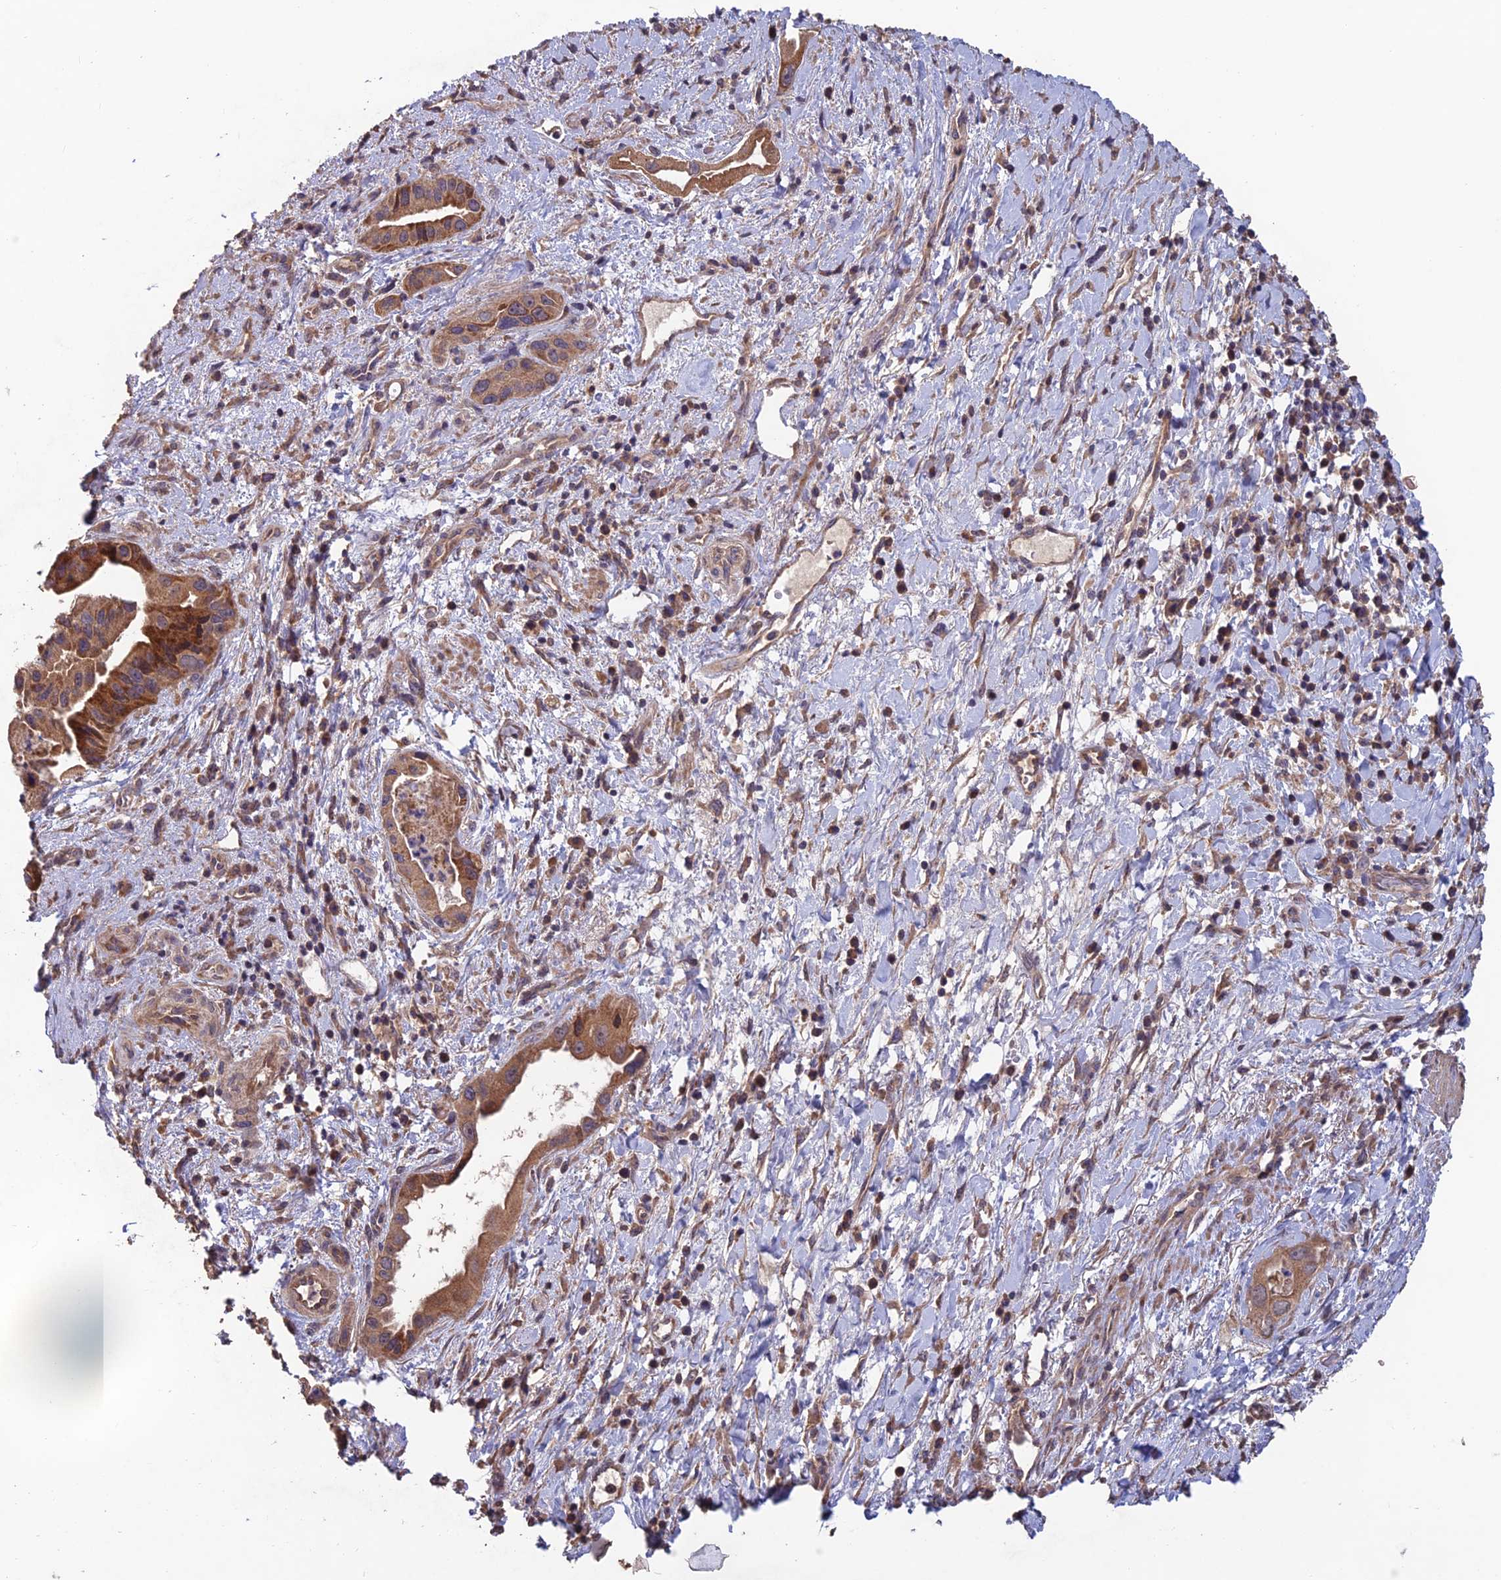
{"staining": {"intensity": "moderate", "quantity": ">75%", "location": "cytoplasmic/membranous"}, "tissue": "pancreatic cancer", "cell_type": "Tumor cells", "image_type": "cancer", "snomed": [{"axis": "morphology", "description": "Adenocarcinoma, NOS"}, {"axis": "topography", "description": "Pancreas"}], "caption": "A histopathology image of pancreatic cancer stained for a protein shows moderate cytoplasmic/membranous brown staining in tumor cells.", "gene": "SHISA5", "patient": {"sex": "female", "age": 77}}